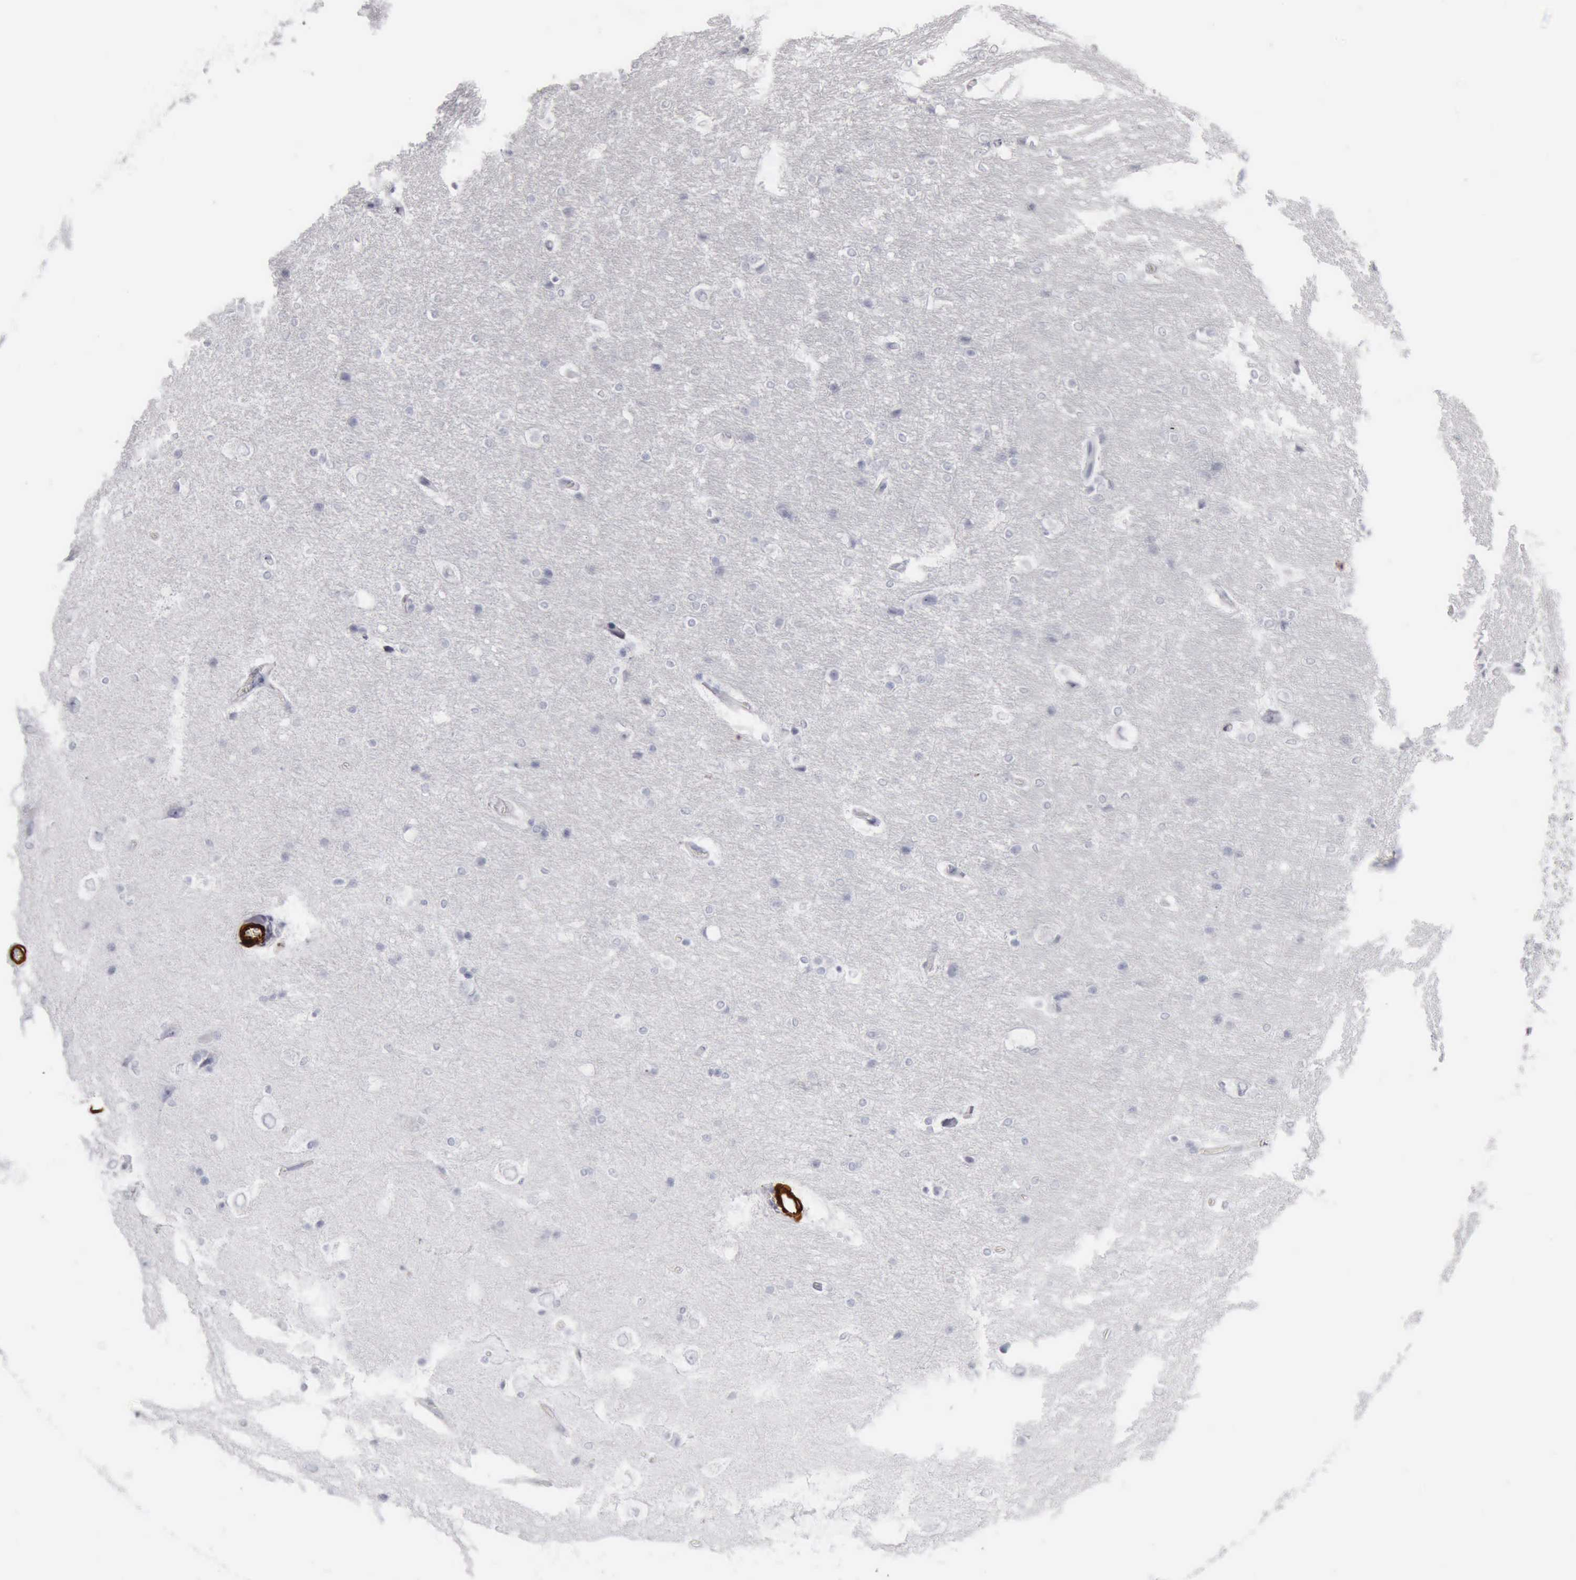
{"staining": {"intensity": "negative", "quantity": "none", "location": "none"}, "tissue": "hippocampus", "cell_type": "Glial cells", "image_type": "normal", "snomed": [{"axis": "morphology", "description": "Normal tissue, NOS"}, {"axis": "topography", "description": "Hippocampus"}], "caption": "Immunohistochemistry of normal human hippocampus shows no expression in glial cells.", "gene": "CALD1", "patient": {"sex": "female", "age": 19}}